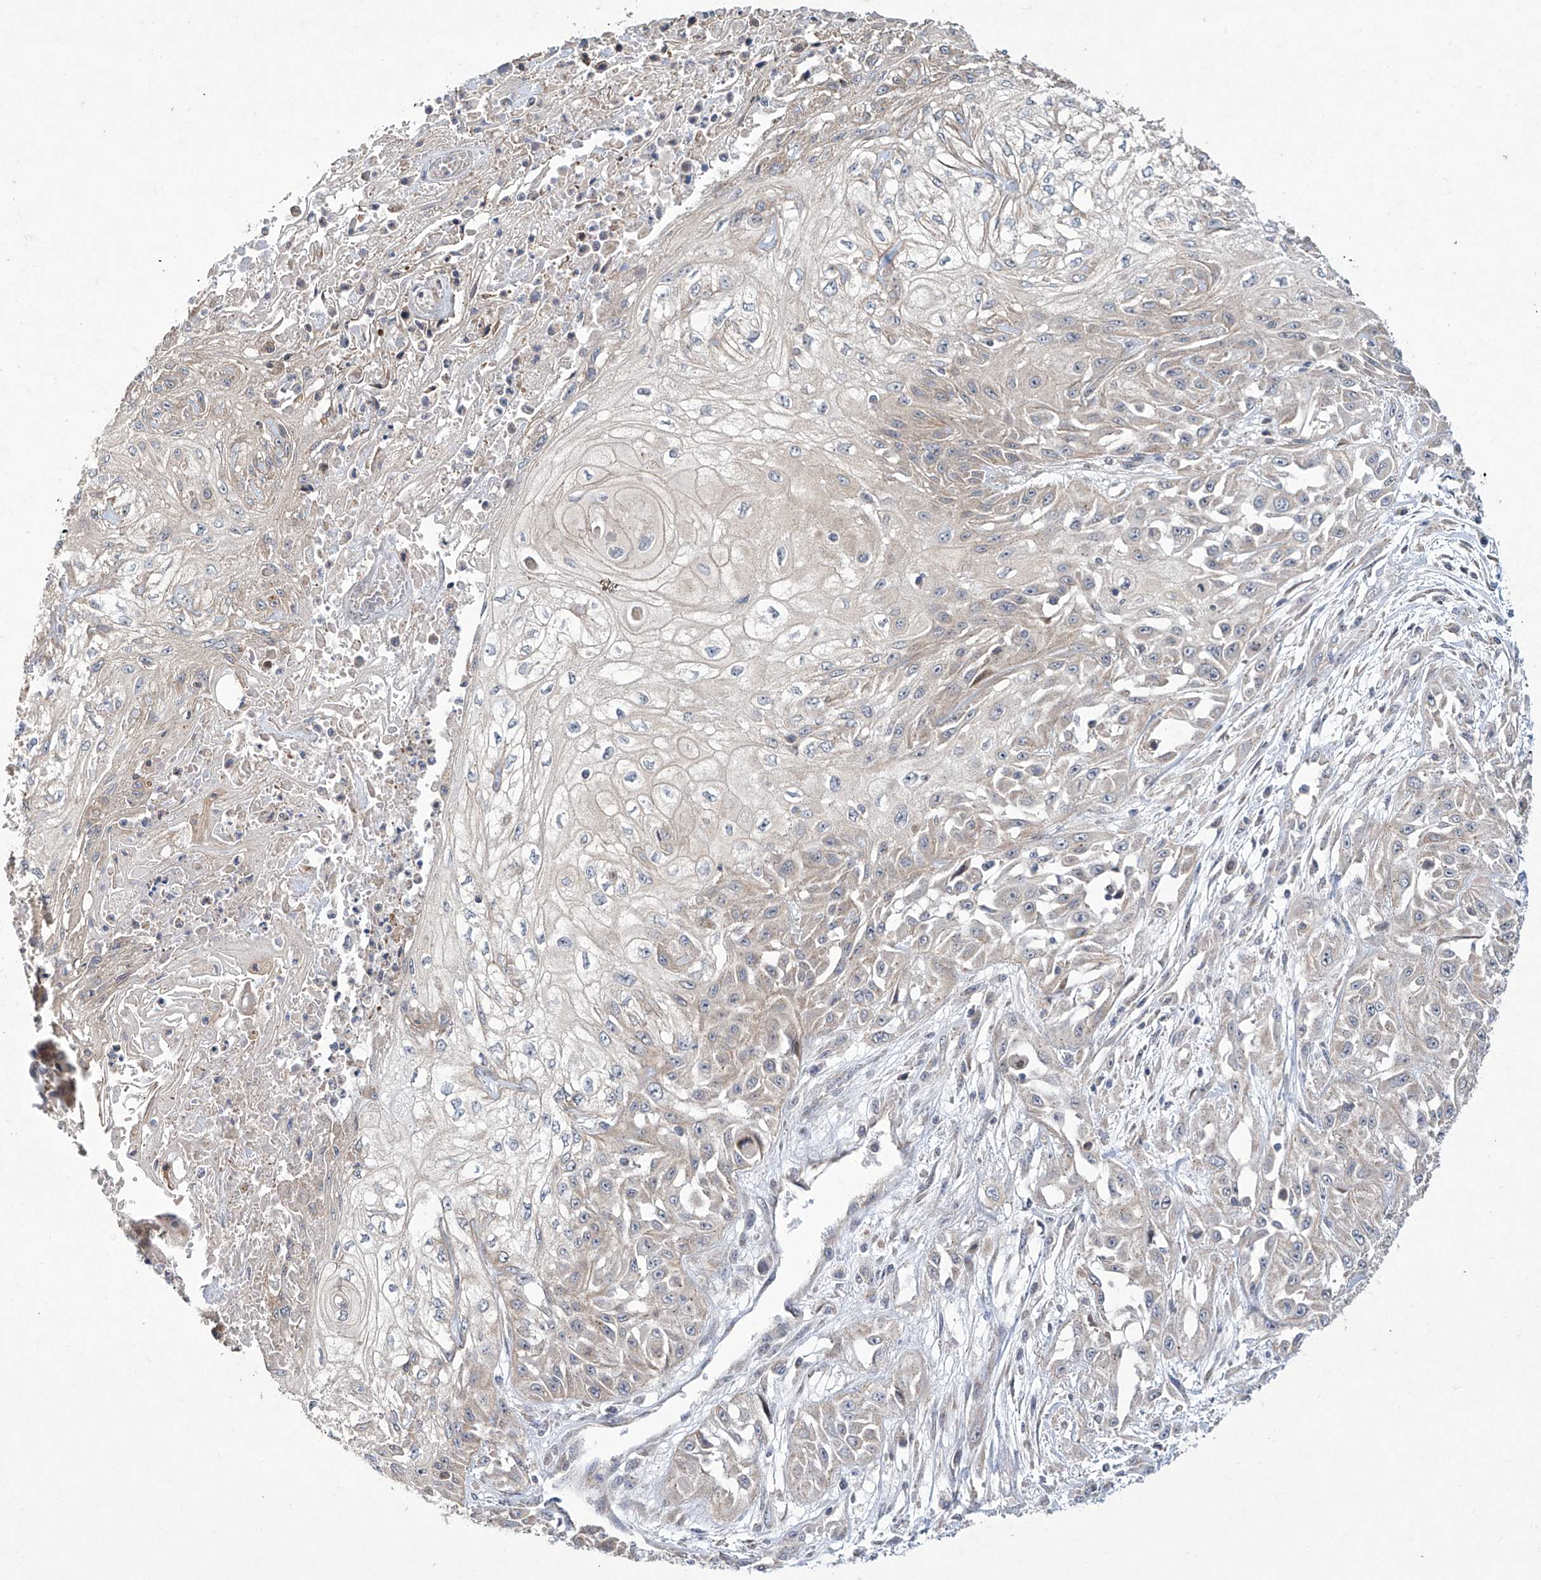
{"staining": {"intensity": "negative", "quantity": "none", "location": "none"}, "tissue": "skin cancer", "cell_type": "Tumor cells", "image_type": "cancer", "snomed": [{"axis": "morphology", "description": "Squamous cell carcinoma, NOS"}, {"axis": "morphology", "description": "Squamous cell carcinoma, metastatic, NOS"}, {"axis": "topography", "description": "Skin"}, {"axis": "topography", "description": "Lymph node"}], "caption": "An immunohistochemistry micrograph of squamous cell carcinoma (skin) is shown. There is no staining in tumor cells of squamous cell carcinoma (skin). Nuclei are stained in blue.", "gene": "TRIM60", "patient": {"sex": "male", "age": 75}}